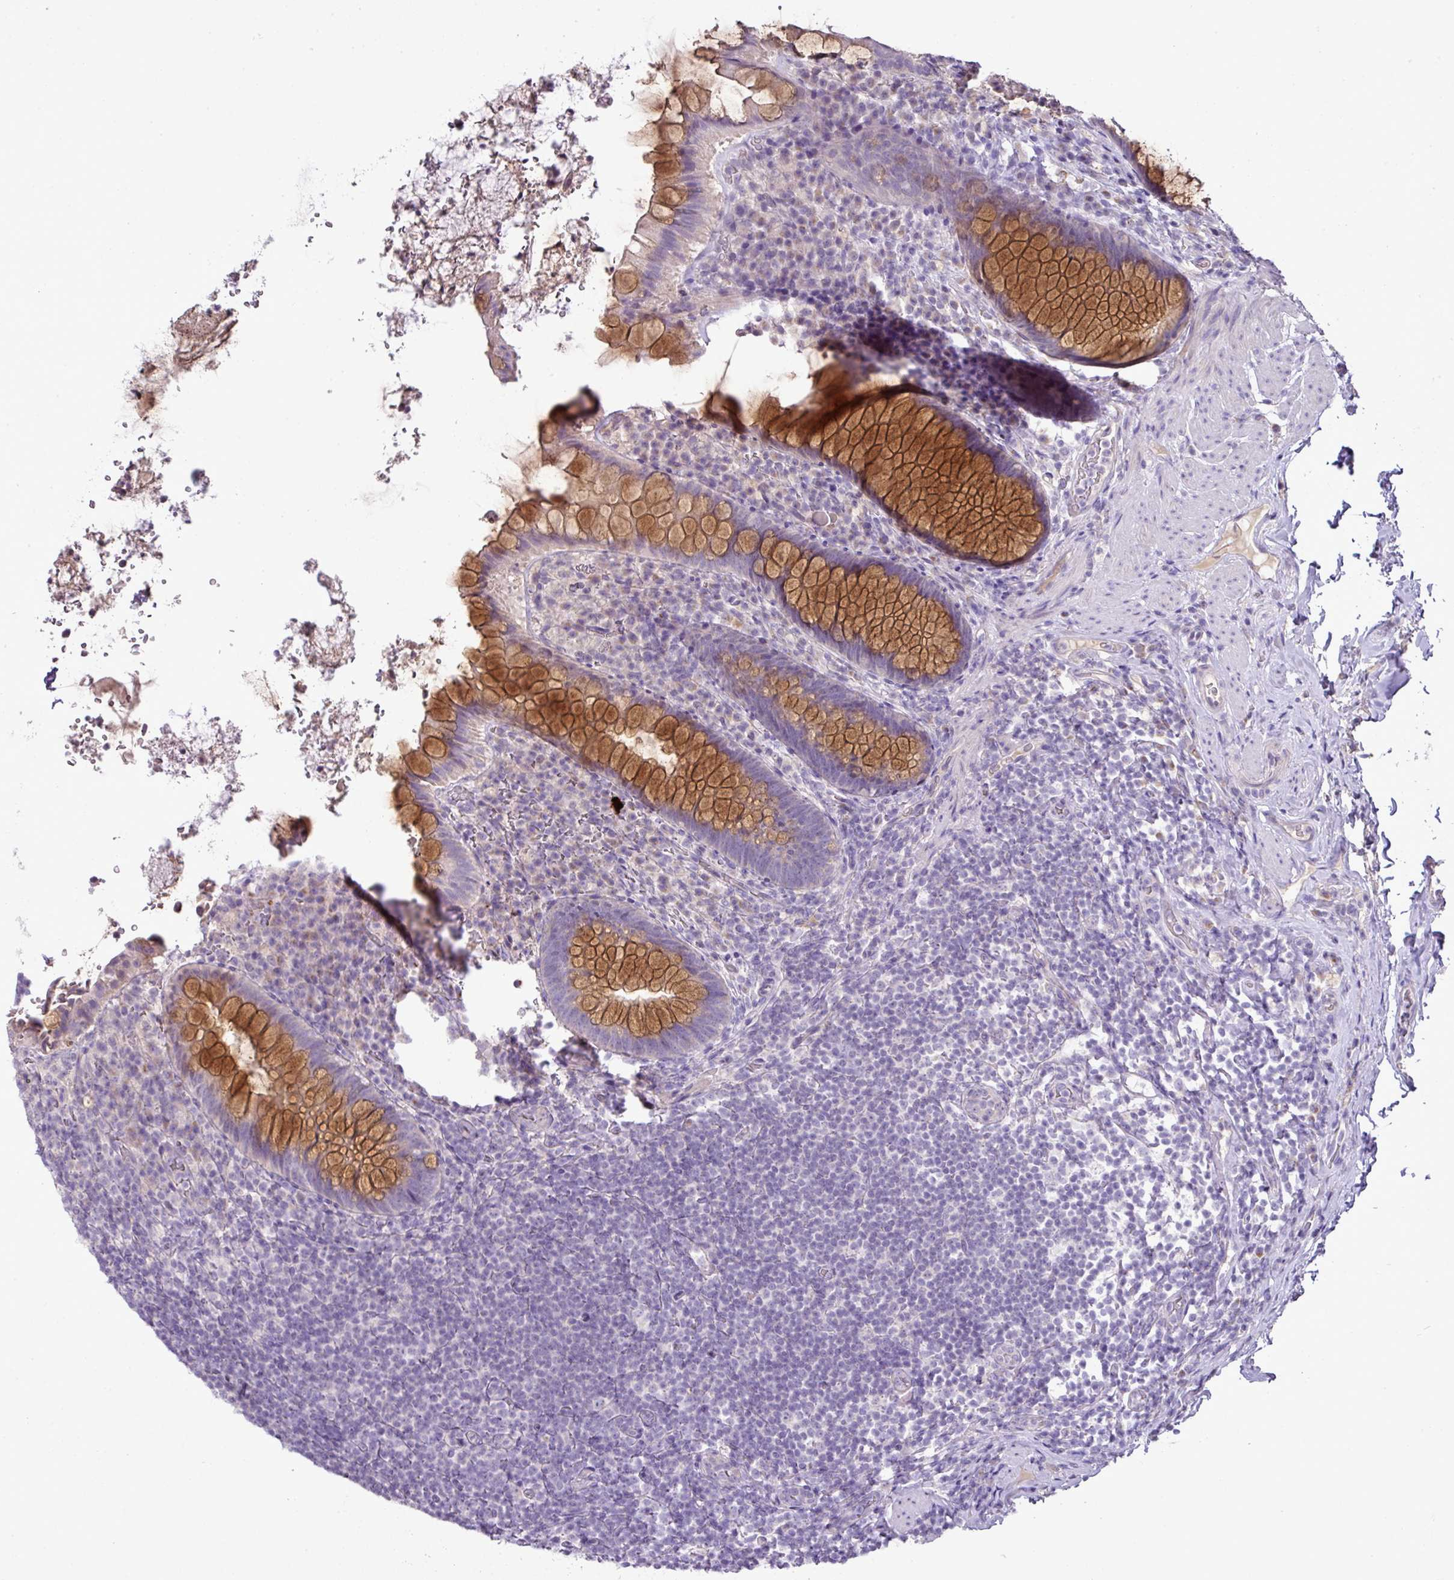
{"staining": {"intensity": "strong", "quantity": "25%-75%", "location": "cytoplasmic/membranous"}, "tissue": "rectum", "cell_type": "Glandular cells", "image_type": "normal", "snomed": [{"axis": "morphology", "description": "Normal tissue, NOS"}, {"axis": "topography", "description": "Rectum"}], "caption": "Immunohistochemistry of unremarkable human rectum displays high levels of strong cytoplasmic/membranous positivity in approximately 25%-75% of glandular cells.", "gene": "BRINP2", "patient": {"sex": "female", "age": 69}}